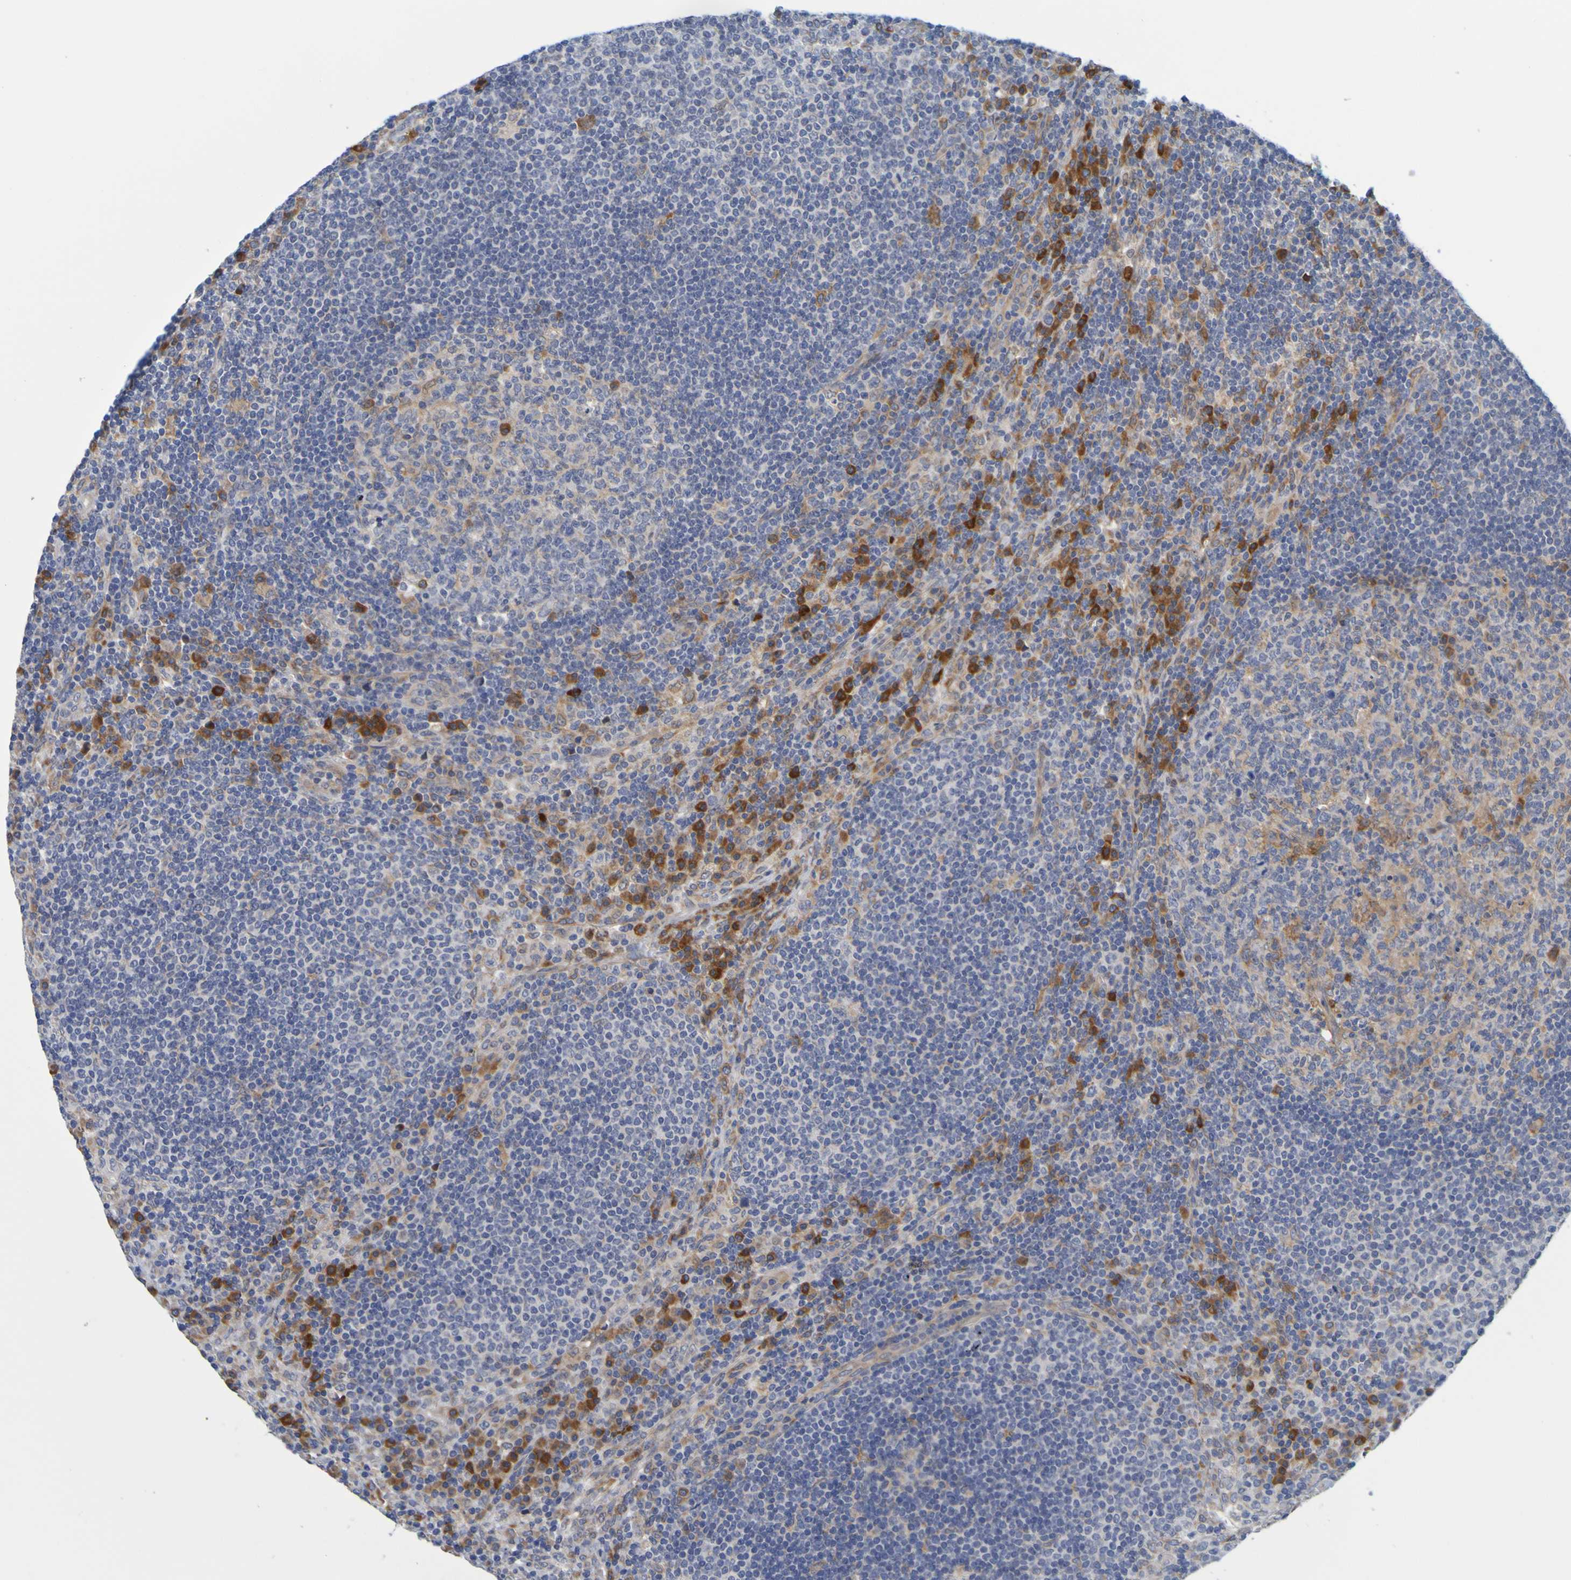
{"staining": {"intensity": "moderate", "quantity": "25%-75%", "location": "cytoplasmic/membranous"}, "tissue": "lymph node", "cell_type": "Germinal center cells", "image_type": "normal", "snomed": [{"axis": "morphology", "description": "Normal tissue, NOS"}, {"axis": "topography", "description": "Lymph node"}], "caption": "The photomicrograph reveals a brown stain indicating the presence of a protein in the cytoplasmic/membranous of germinal center cells in lymph node. (DAB IHC with brightfield microscopy, high magnification).", "gene": "SIL1", "patient": {"sex": "female", "age": 53}}